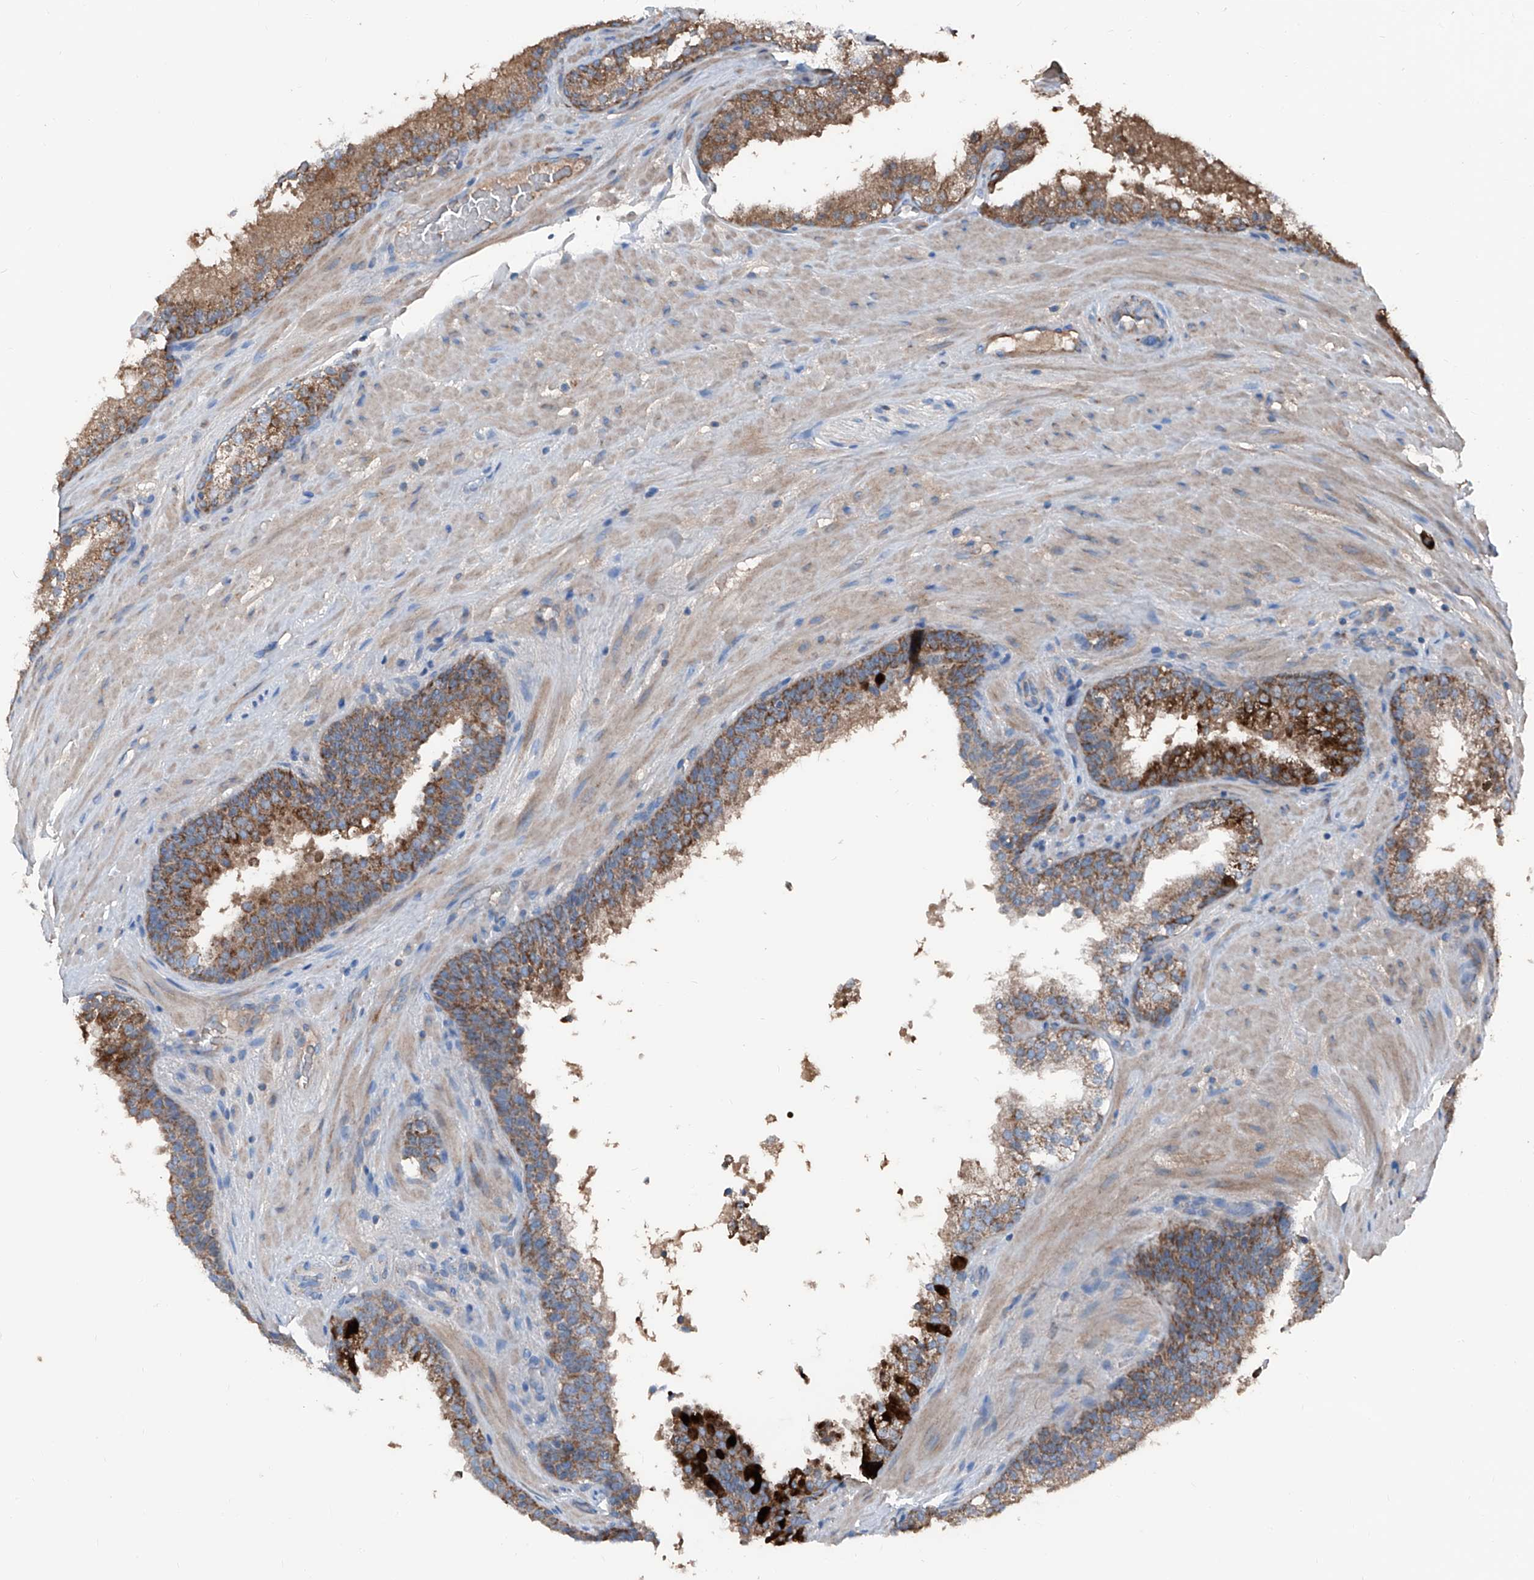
{"staining": {"intensity": "moderate", "quantity": ">75%", "location": "cytoplasmic/membranous"}, "tissue": "prostate cancer", "cell_type": "Tumor cells", "image_type": "cancer", "snomed": [{"axis": "morphology", "description": "Adenocarcinoma, High grade"}, {"axis": "topography", "description": "Prostate"}], "caption": "Prostate cancer (adenocarcinoma (high-grade)) stained with a protein marker reveals moderate staining in tumor cells.", "gene": "GPAT3", "patient": {"sex": "male", "age": 56}}